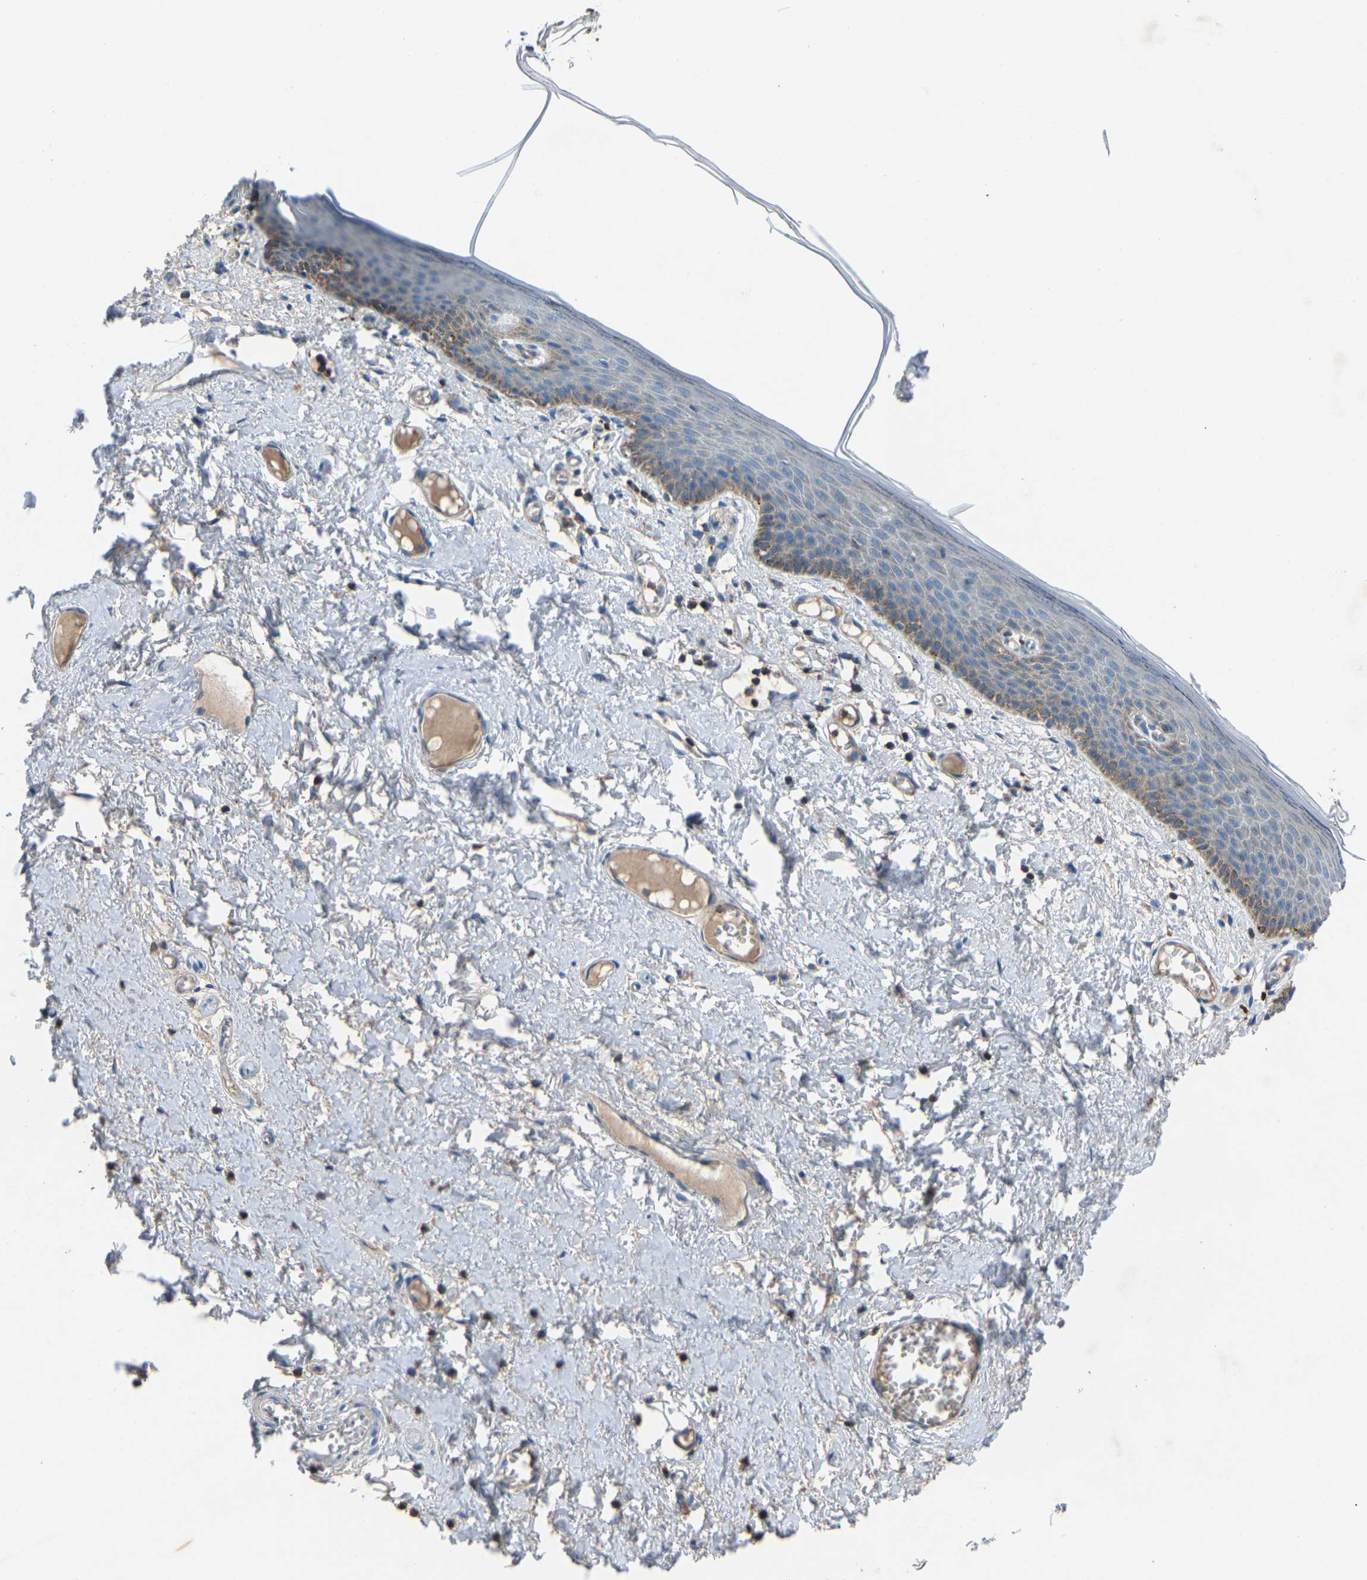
{"staining": {"intensity": "moderate", "quantity": "<25%", "location": "cytoplasmic/membranous"}, "tissue": "skin", "cell_type": "Epidermal cells", "image_type": "normal", "snomed": [{"axis": "morphology", "description": "Normal tissue, NOS"}, {"axis": "topography", "description": "Vulva"}], "caption": "Skin stained for a protein (brown) exhibits moderate cytoplasmic/membranous positive expression in approximately <25% of epidermal cells.", "gene": "GRK6", "patient": {"sex": "female", "age": 54}}